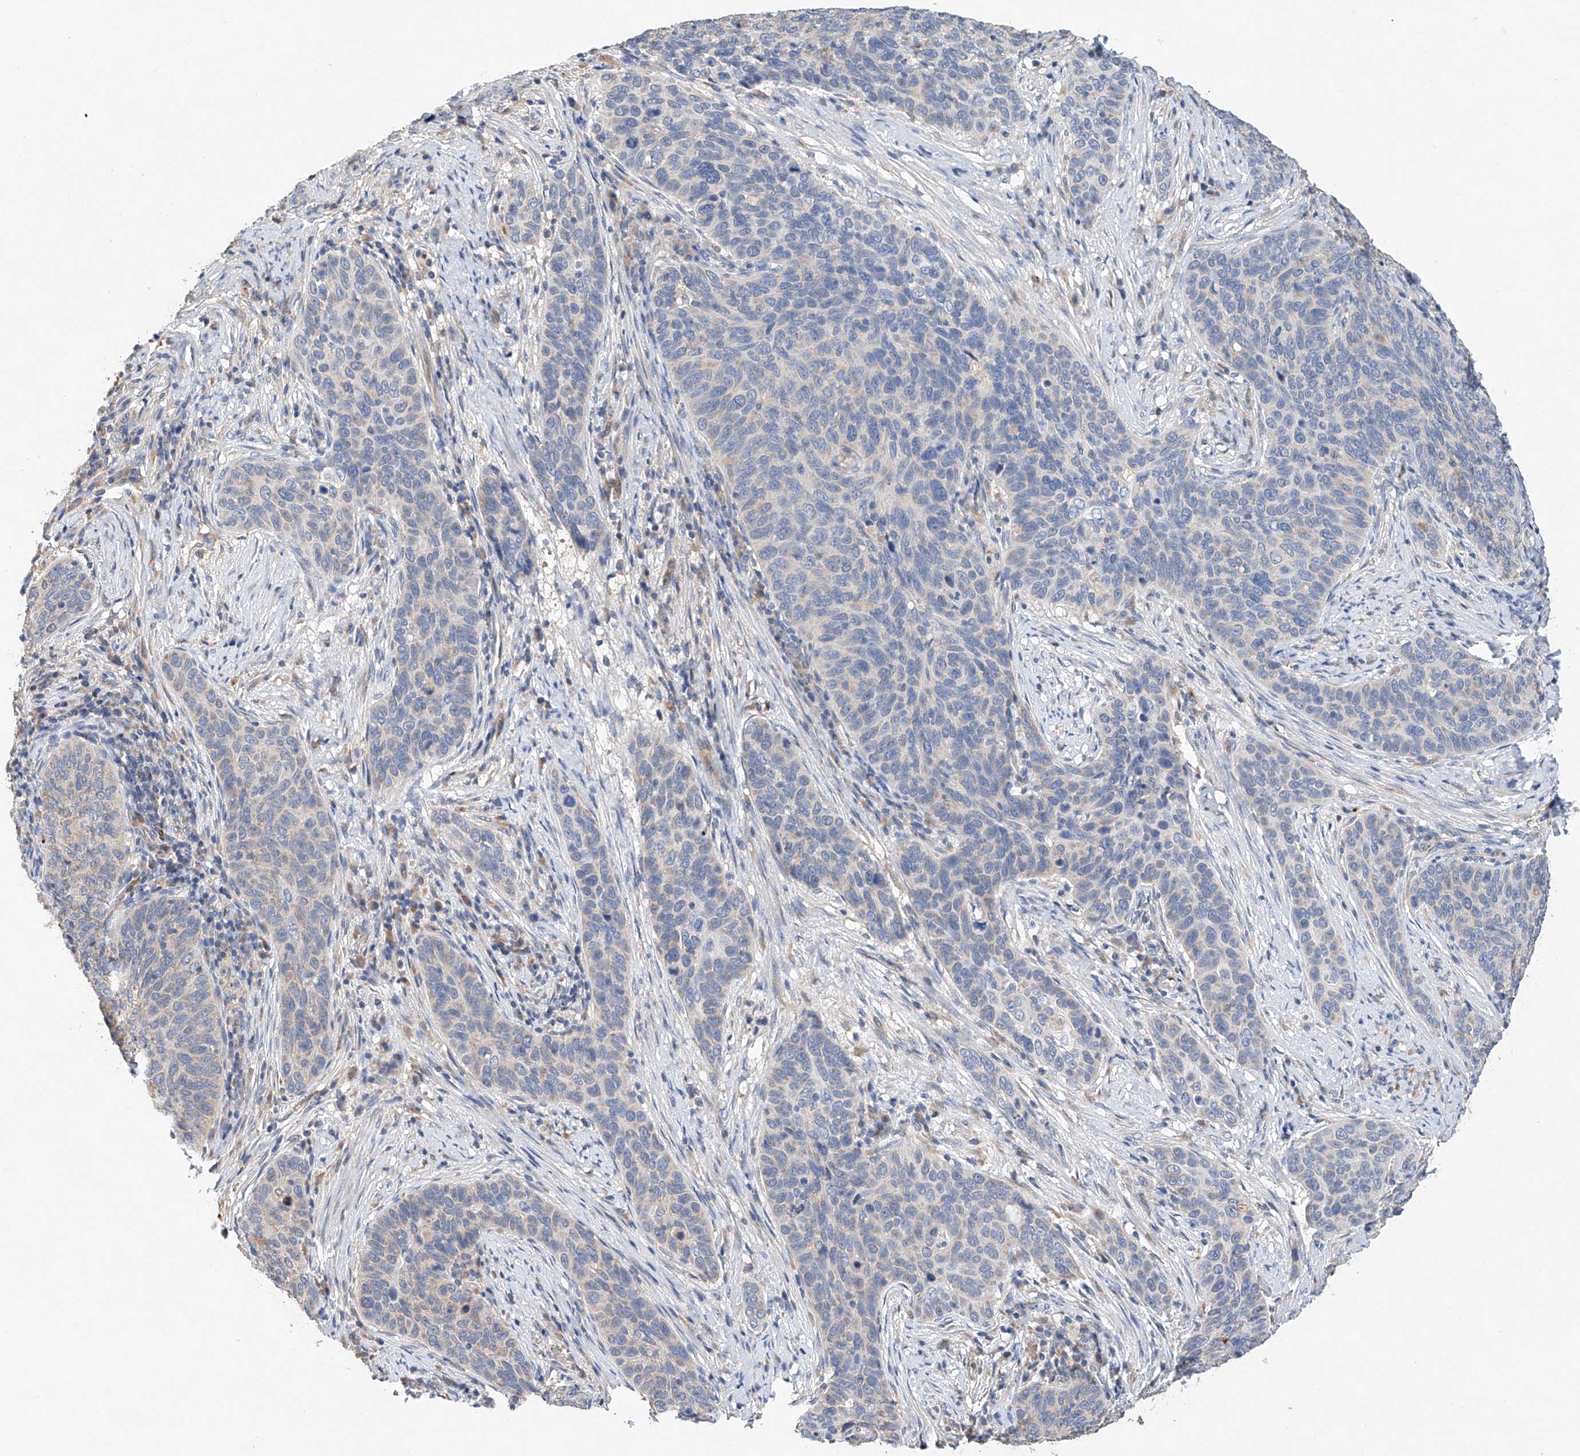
{"staining": {"intensity": "negative", "quantity": "none", "location": "none"}, "tissue": "cervical cancer", "cell_type": "Tumor cells", "image_type": "cancer", "snomed": [{"axis": "morphology", "description": "Squamous cell carcinoma, NOS"}, {"axis": "topography", "description": "Cervix"}], "caption": "Histopathology image shows no protein positivity in tumor cells of cervical cancer (squamous cell carcinoma) tissue.", "gene": "AMD1", "patient": {"sex": "female", "age": 60}}